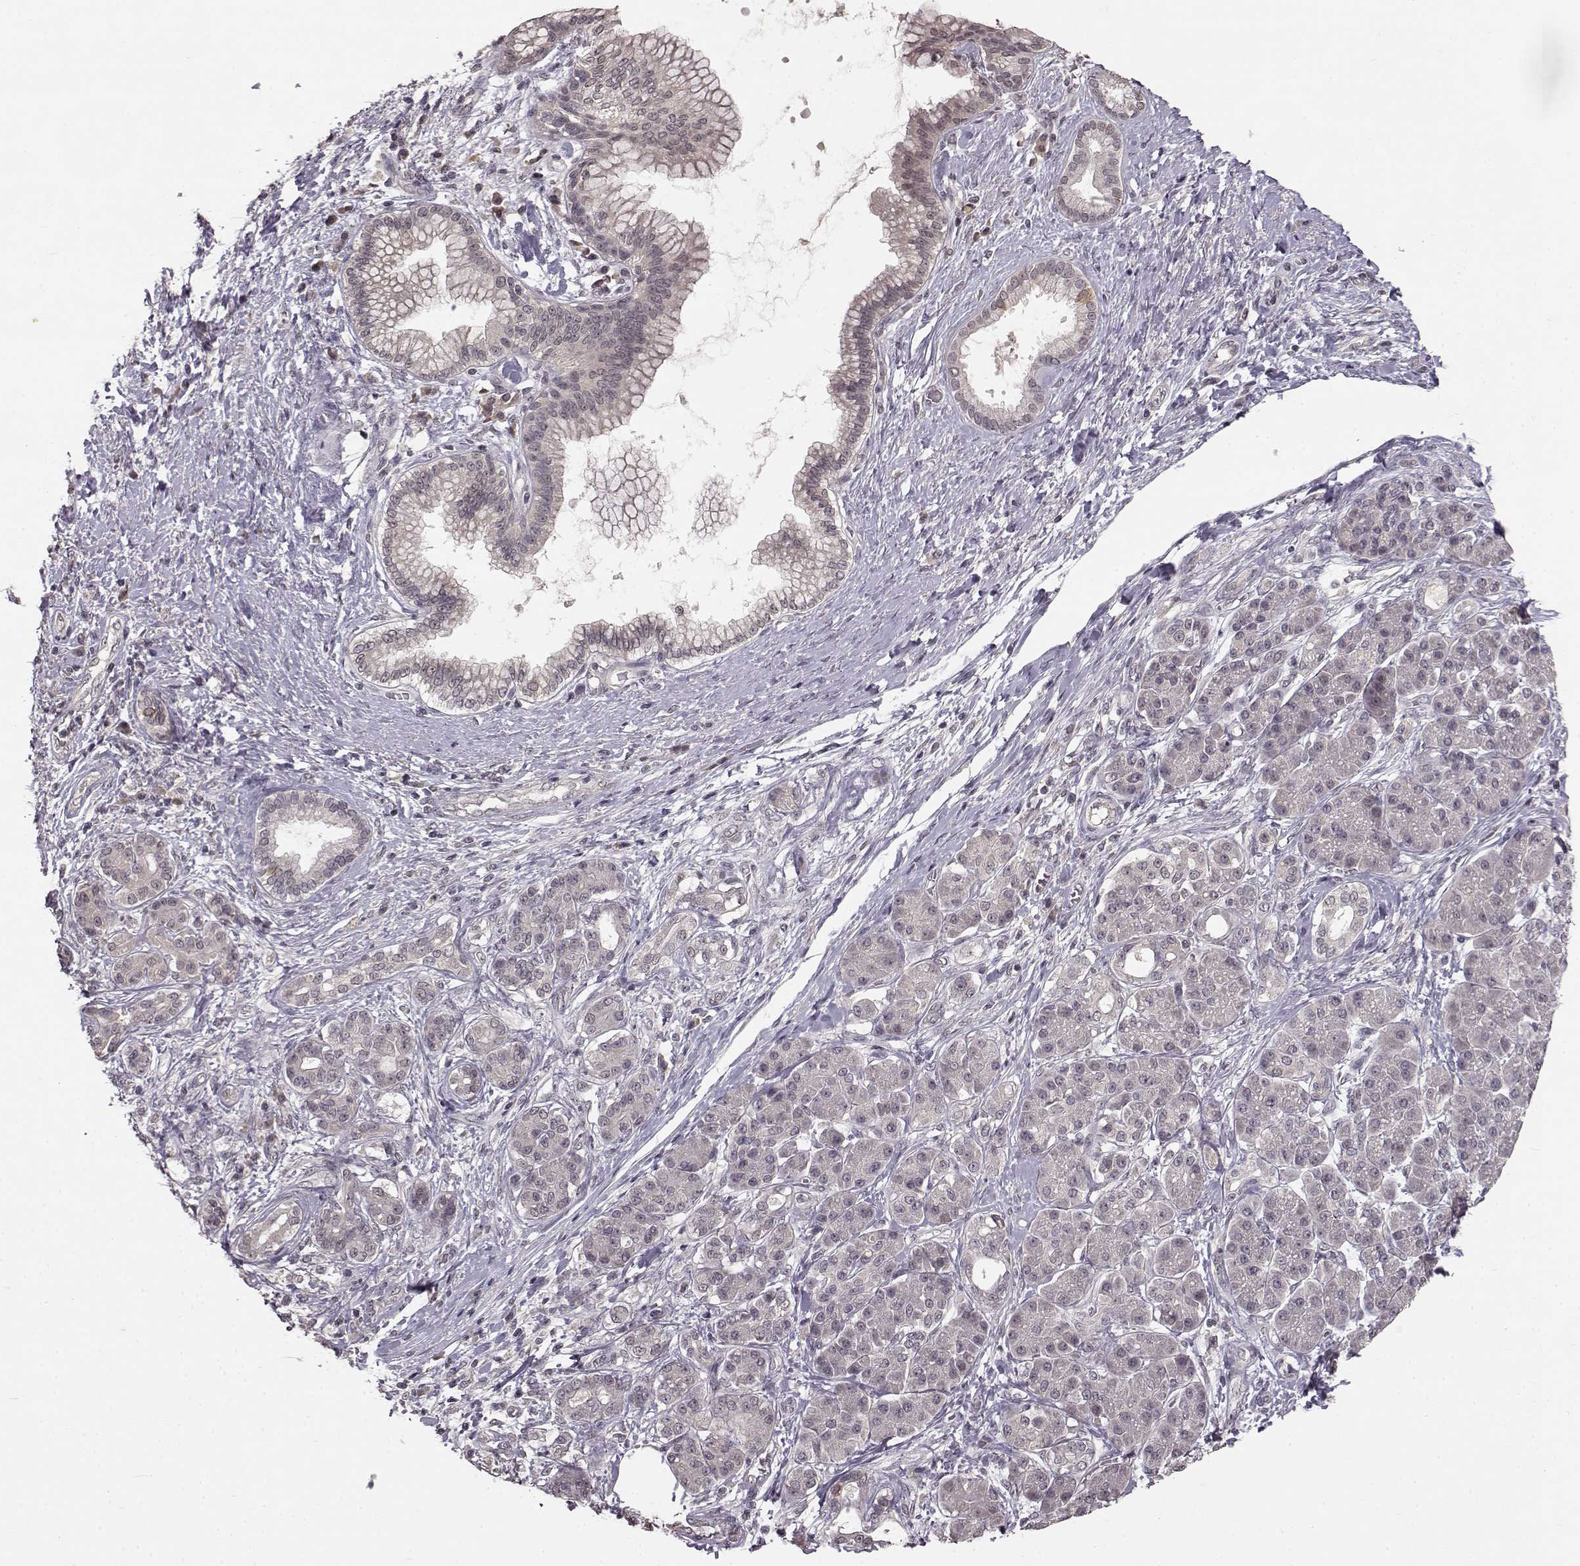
{"staining": {"intensity": "negative", "quantity": "none", "location": "none"}, "tissue": "pancreatic cancer", "cell_type": "Tumor cells", "image_type": "cancer", "snomed": [{"axis": "morphology", "description": "Adenocarcinoma, NOS"}, {"axis": "topography", "description": "Pancreas"}], "caption": "Pancreatic cancer (adenocarcinoma) was stained to show a protein in brown. There is no significant positivity in tumor cells.", "gene": "NTRK2", "patient": {"sex": "female", "age": 73}}